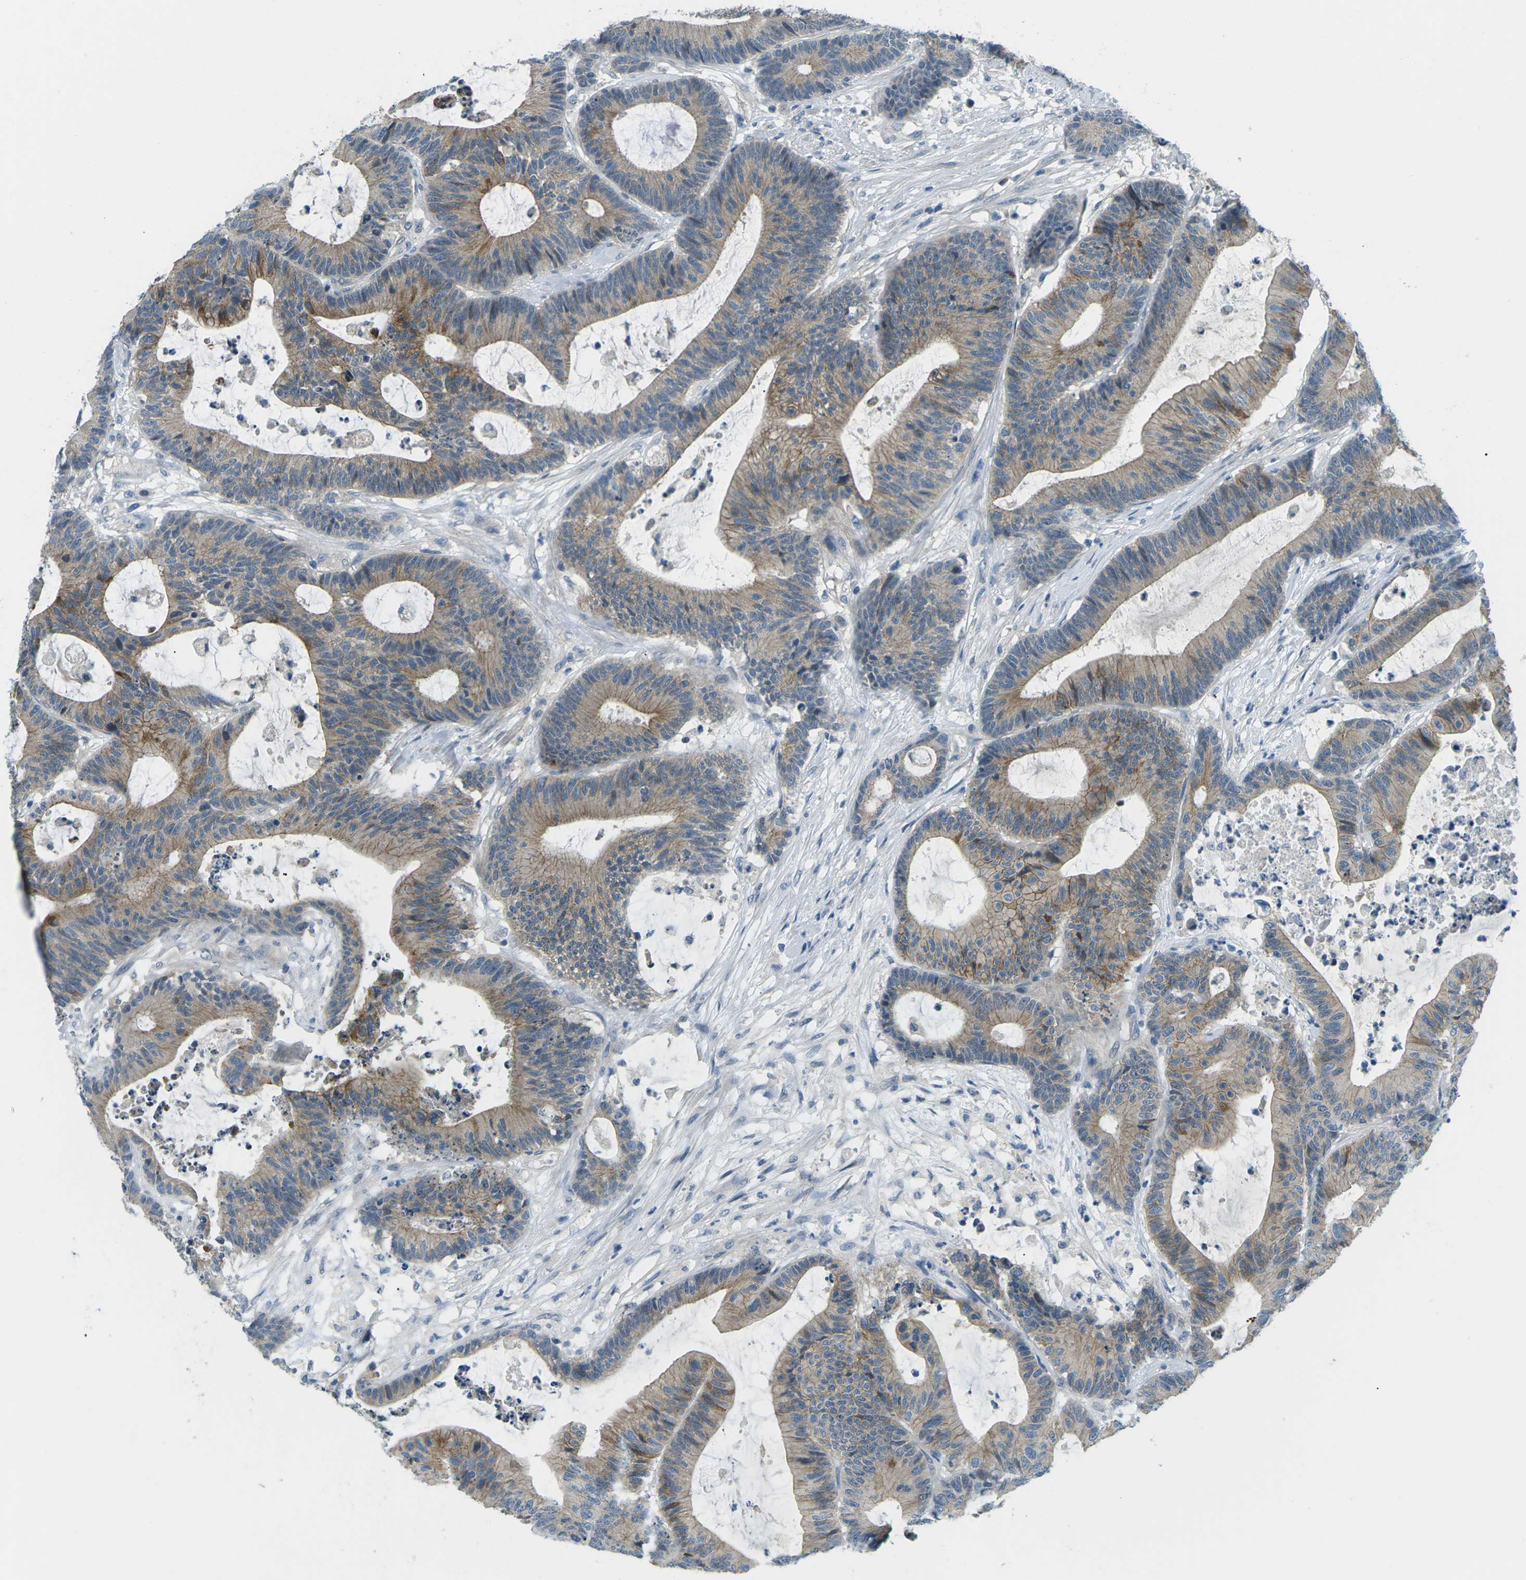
{"staining": {"intensity": "moderate", "quantity": "25%-75%", "location": "cytoplasmic/membranous"}, "tissue": "colorectal cancer", "cell_type": "Tumor cells", "image_type": "cancer", "snomed": [{"axis": "morphology", "description": "Adenocarcinoma, NOS"}, {"axis": "topography", "description": "Colon"}], "caption": "Colorectal adenocarcinoma stained with DAB immunohistochemistry (IHC) reveals medium levels of moderate cytoplasmic/membranous expression in approximately 25%-75% of tumor cells.", "gene": "CTNND1", "patient": {"sex": "female", "age": 84}}